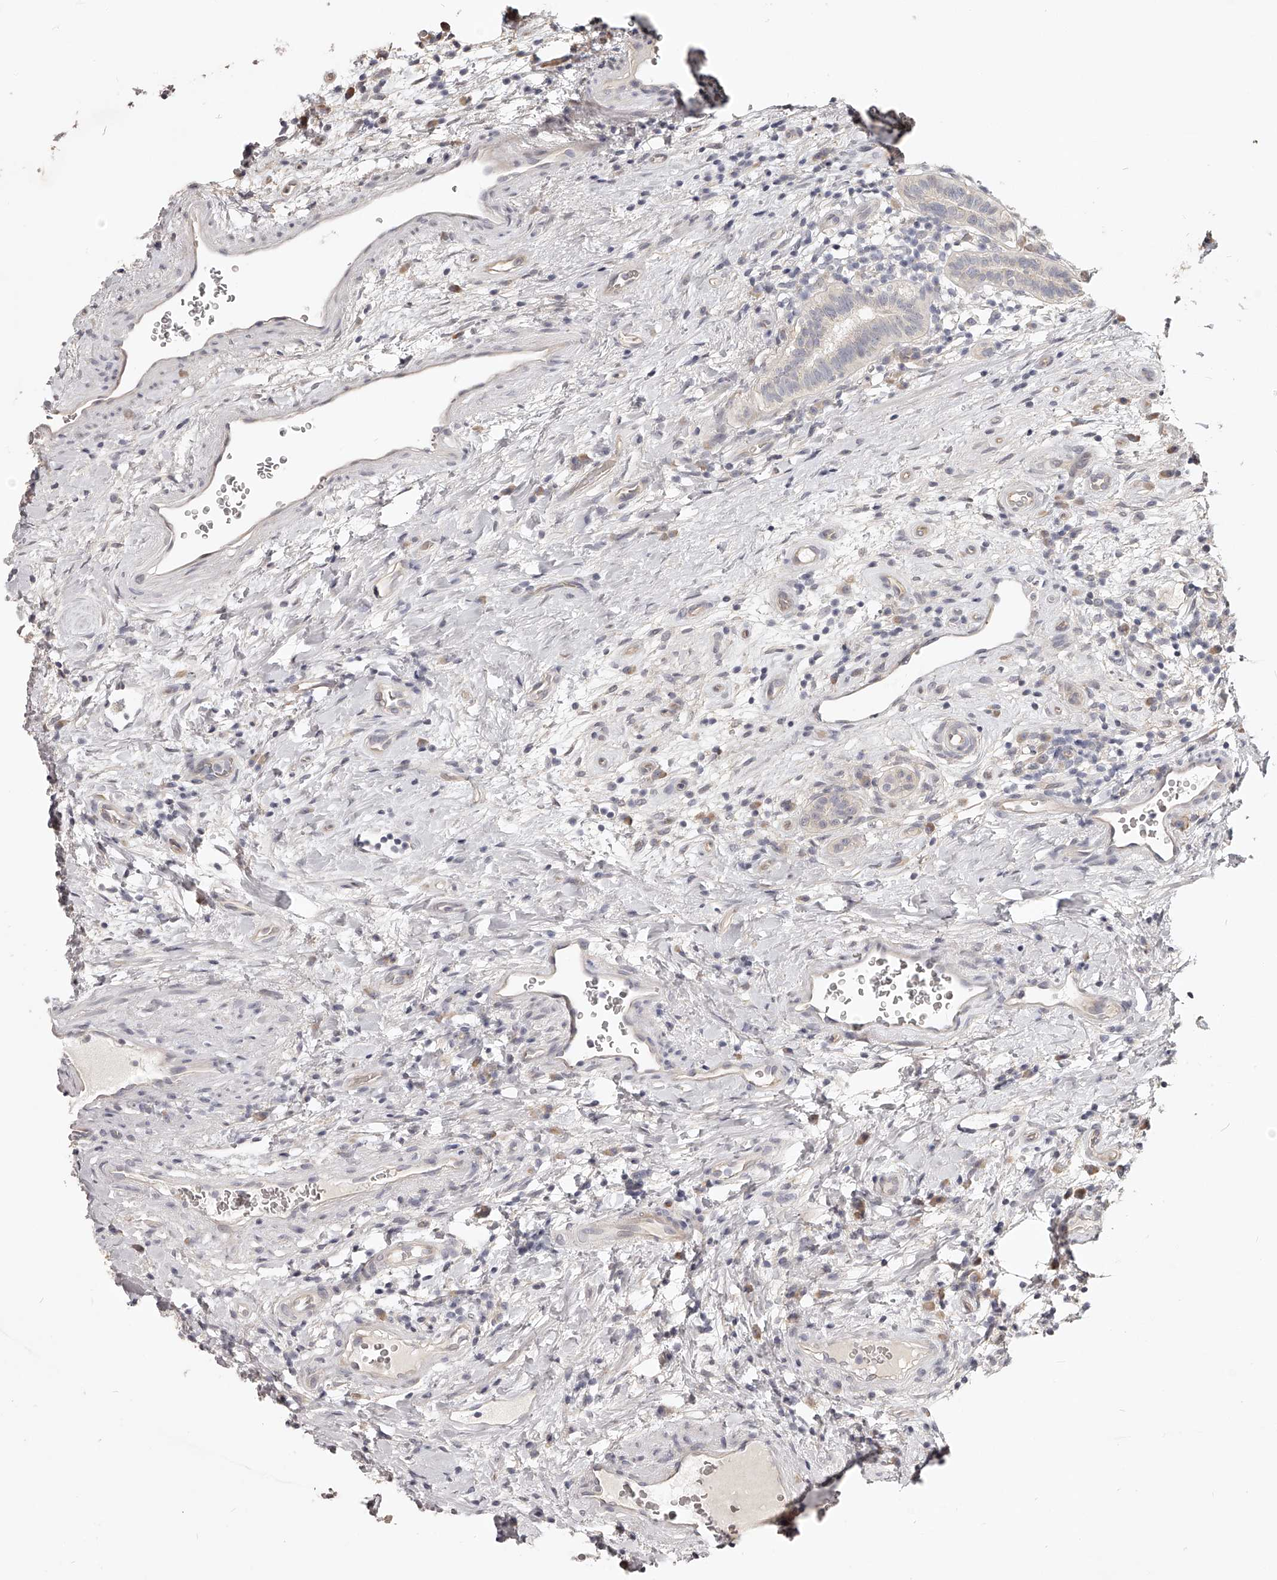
{"staining": {"intensity": "negative", "quantity": "none", "location": "none"}, "tissue": "testis cancer", "cell_type": "Tumor cells", "image_type": "cancer", "snomed": [{"axis": "morphology", "description": "Seminoma, NOS"}, {"axis": "topography", "description": "Testis"}], "caption": "The IHC image has no significant staining in tumor cells of testis cancer tissue. Nuclei are stained in blue.", "gene": "ZNF582", "patient": {"sex": "male", "age": 49}}